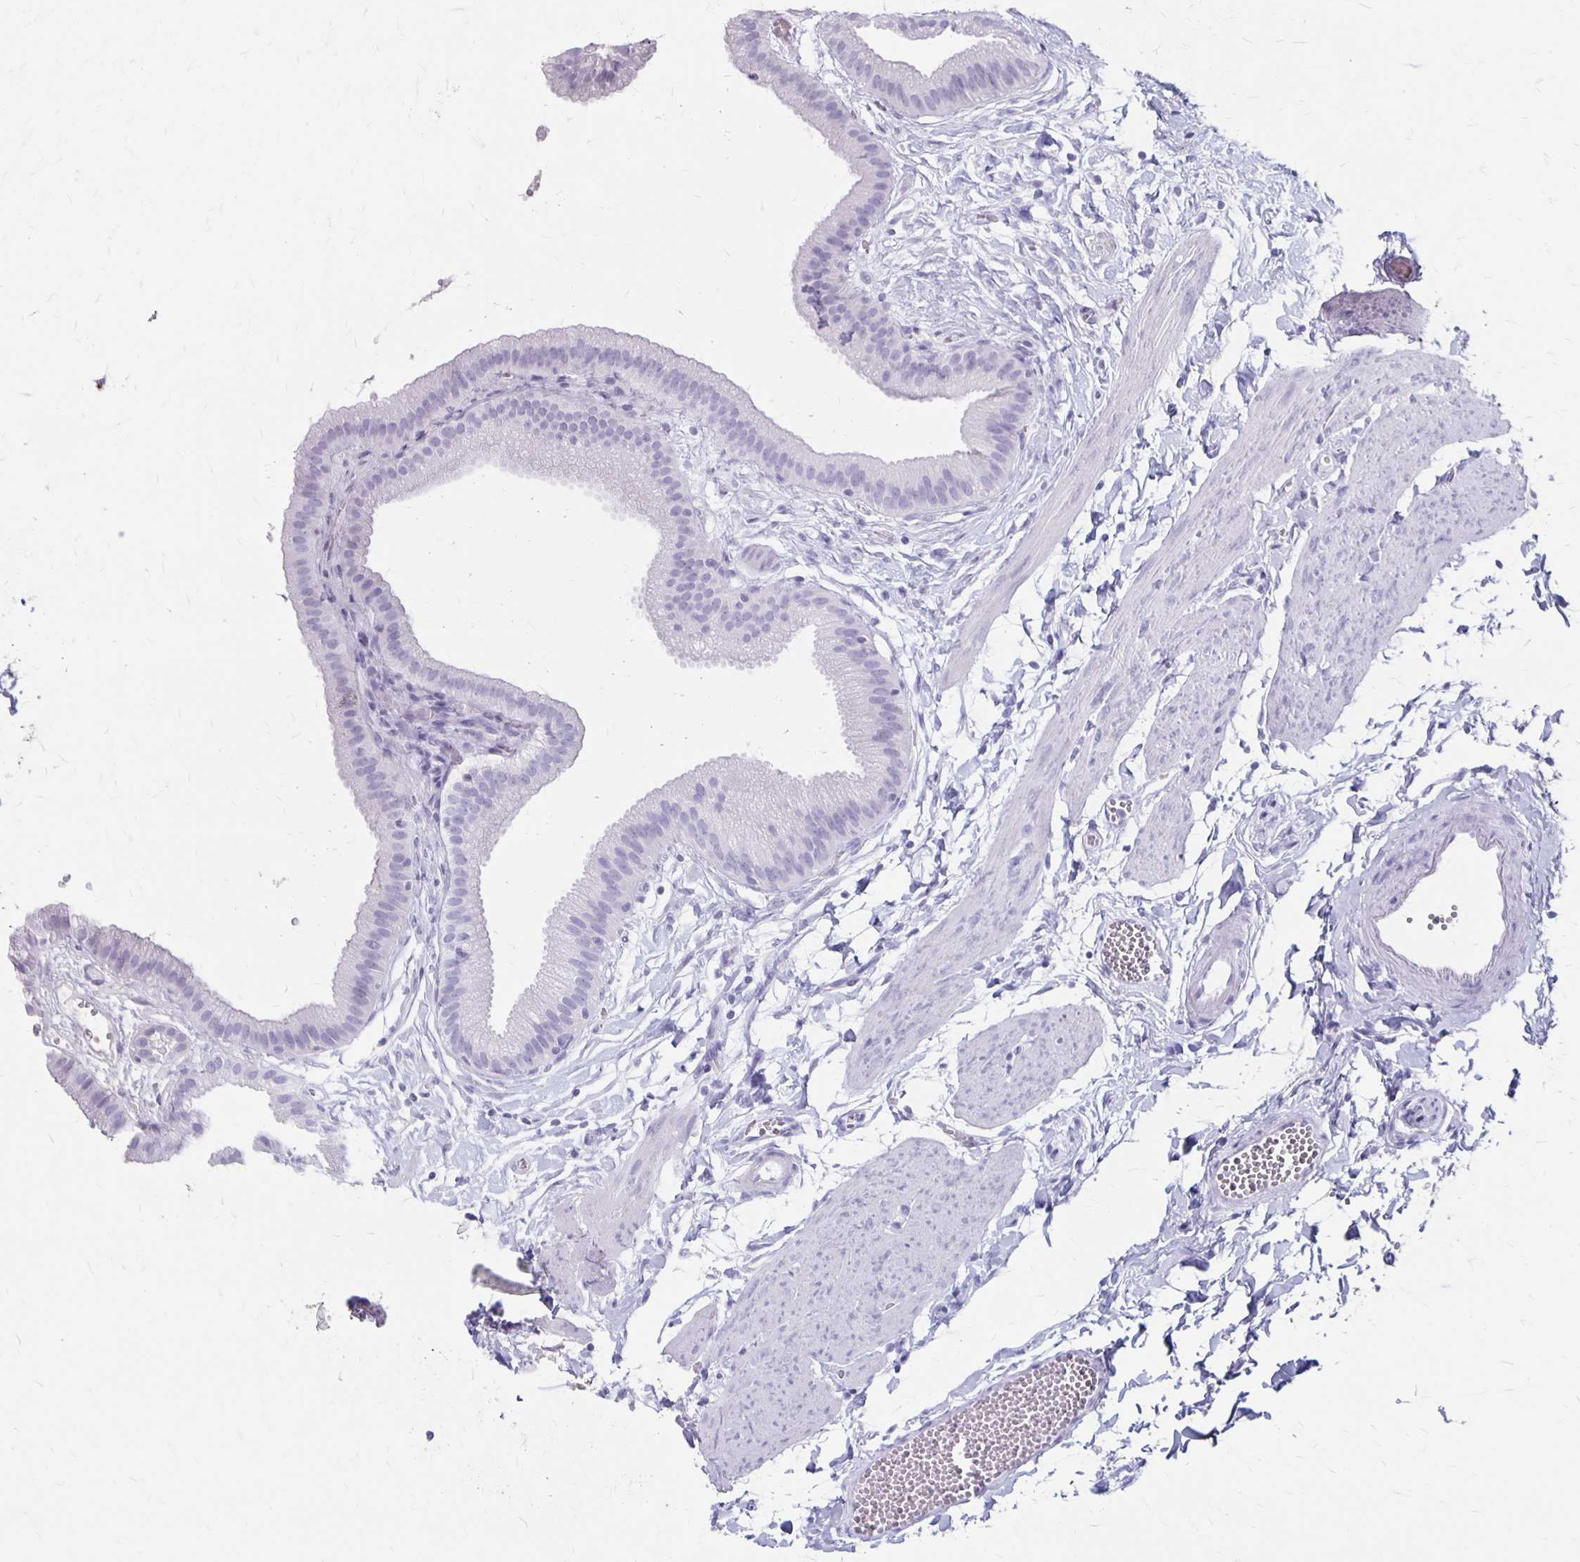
{"staining": {"intensity": "negative", "quantity": "none", "location": "none"}, "tissue": "gallbladder", "cell_type": "Glandular cells", "image_type": "normal", "snomed": [{"axis": "morphology", "description": "Normal tissue, NOS"}, {"axis": "topography", "description": "Gallbladder"}], "caption": "Immunohistochemical staining of unremarkable gallbladder shows no significant positivity in glandular cells.", "gene": "MAGEC2", "patient": {"sex": "female", "age": 63}}